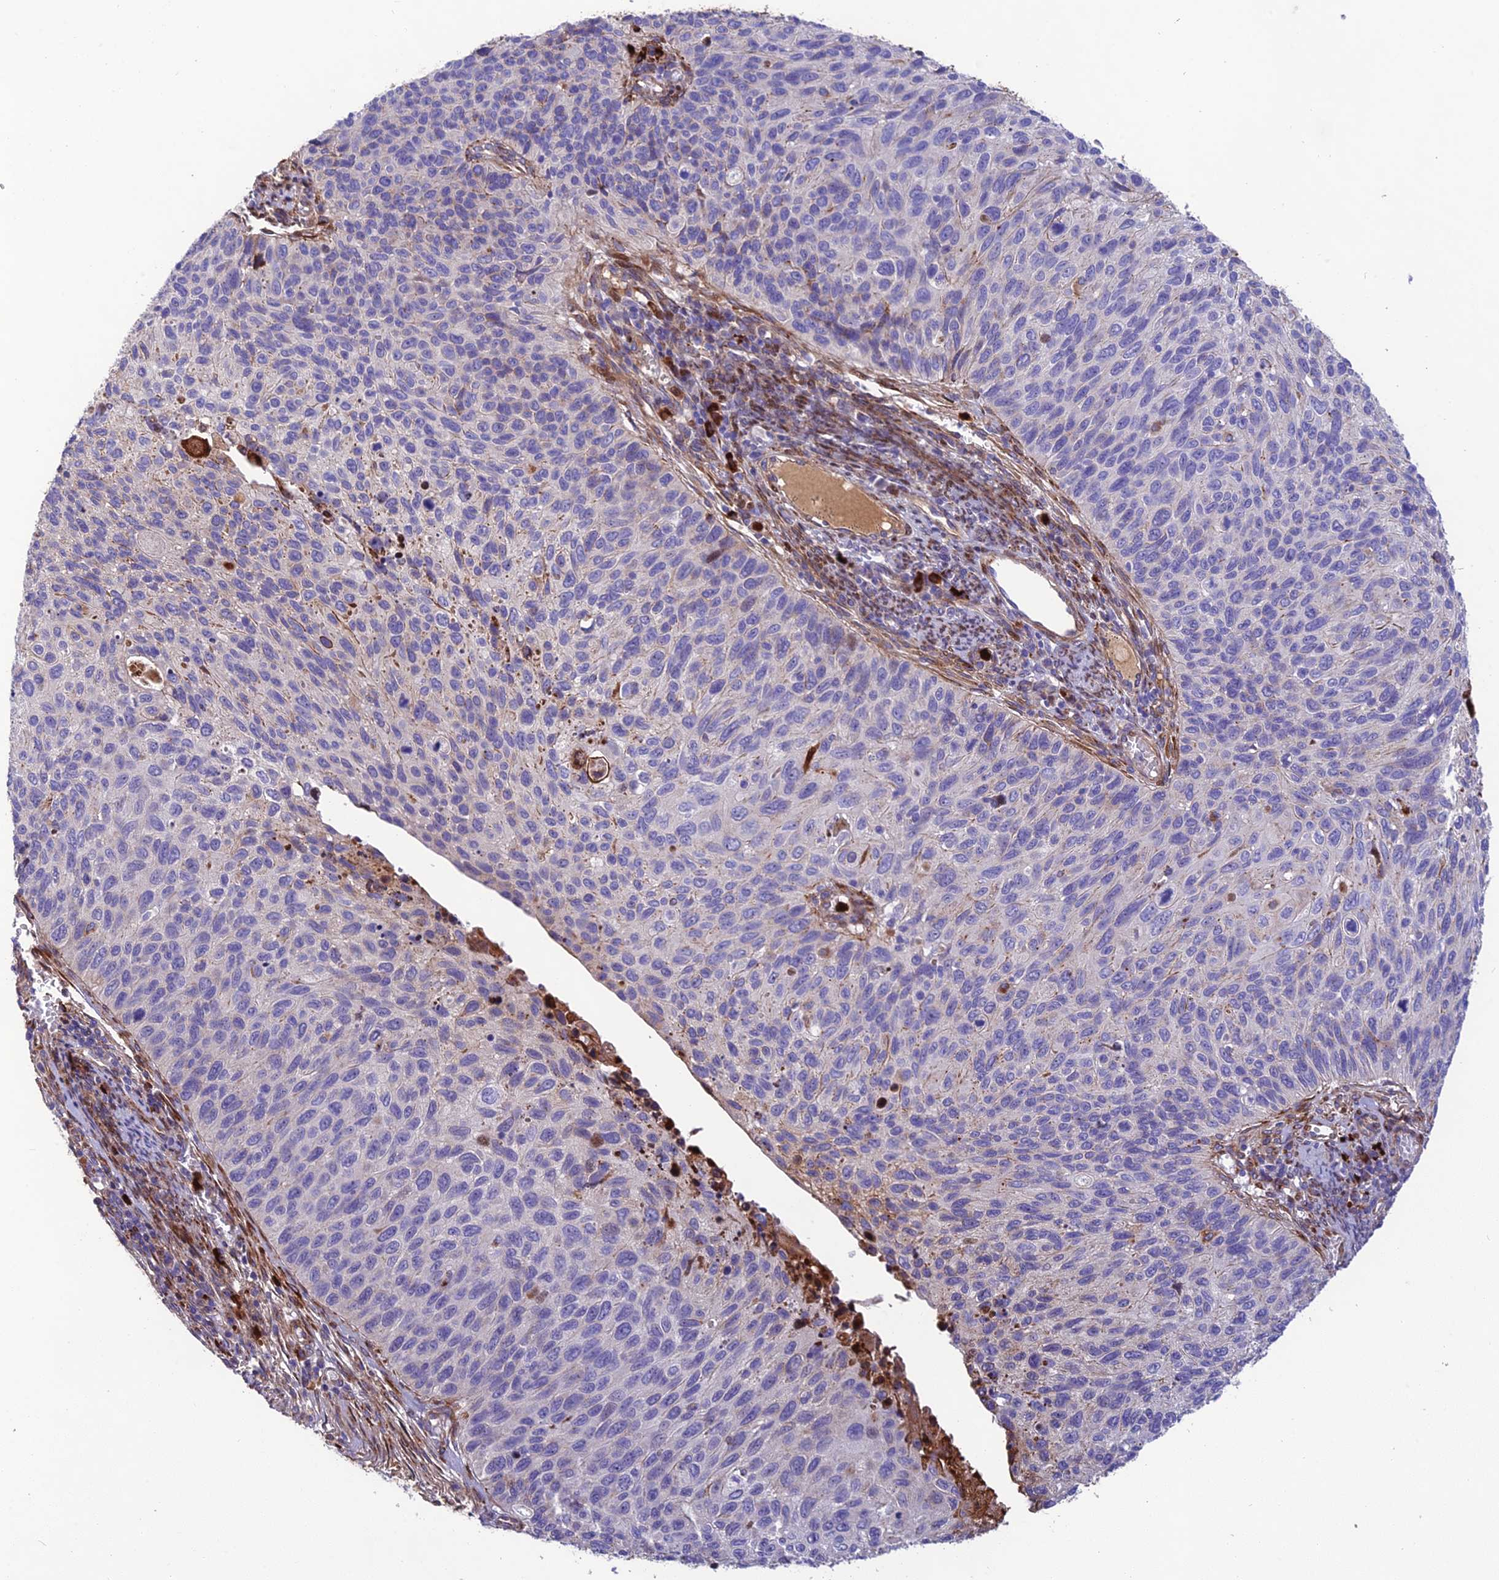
{"staining": {"intensity": "negative", "quantity": "none", "location": "none"}, "tissue": "cervical cancer", "cell_type": "Tumor cells", "image_type": "cancer", "snomed": [{"axis": "morphology", "description": "Squamous cell carcinoma, NOS"}, {"axis": "topography", "description": "Cervix"}], "caption": "Cervical squamous cell carcinoma was stained to show a protein in brown. There is no significant expression in tumor cells. The staining was performed using DAB (3,3'-diaminobenzidine) to visualize the protein expression in brown, while the nuclei were stained in blue with hematoxylin (Magnification: 20x).", "gene": "CPSF4L", "patient": {"sex": "female", "age": 70}}